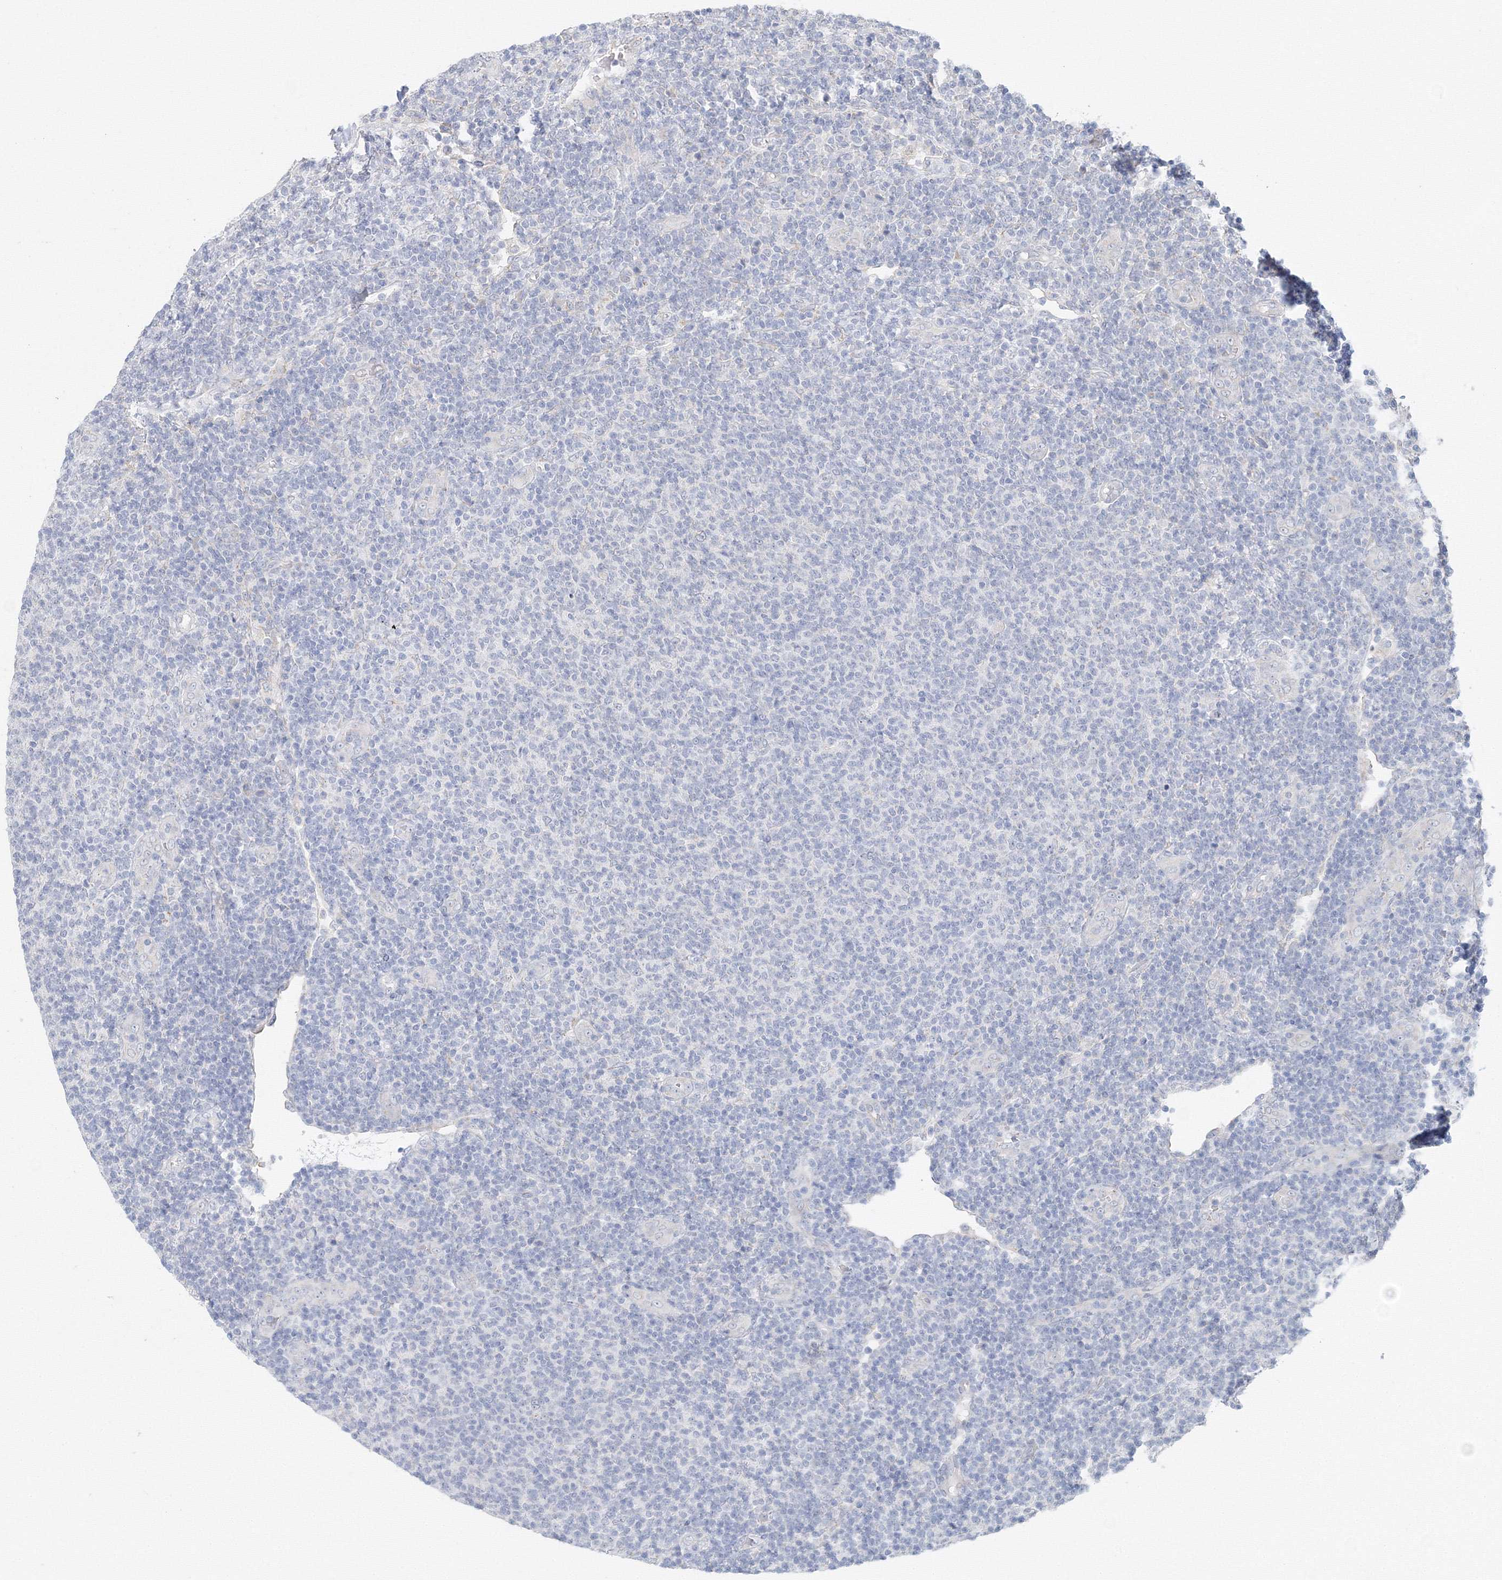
{"staining": {"intensity": "negative", "quantity": "none", "location": "none"}, "tissue": "lymphoma", "cell_type": "Tumor cells", "image_type": "cancer", "snomed": [{"axis": "morphology", "description": "Malignant lymphoma, non-Hodgkin's type, Low grade"}, {"axis": "topography", "description": "Lymph node"}], "caption": "This histopathology image is of malignant lymphoma, non-Hodgkin's type (low-grade) stained with immunohistochemistry to label a protein in brown with the nuclei are counter-stained blue. There is no staining in tumor cells. (Stains: DAB (3,3'-diaminobenzidine) IHC with hematoxylin counter stain, Microscopy: brightfield microscopy at high magnification).", "gene": "DHRS12", "patient": {"sex": "male", "age": 66}}